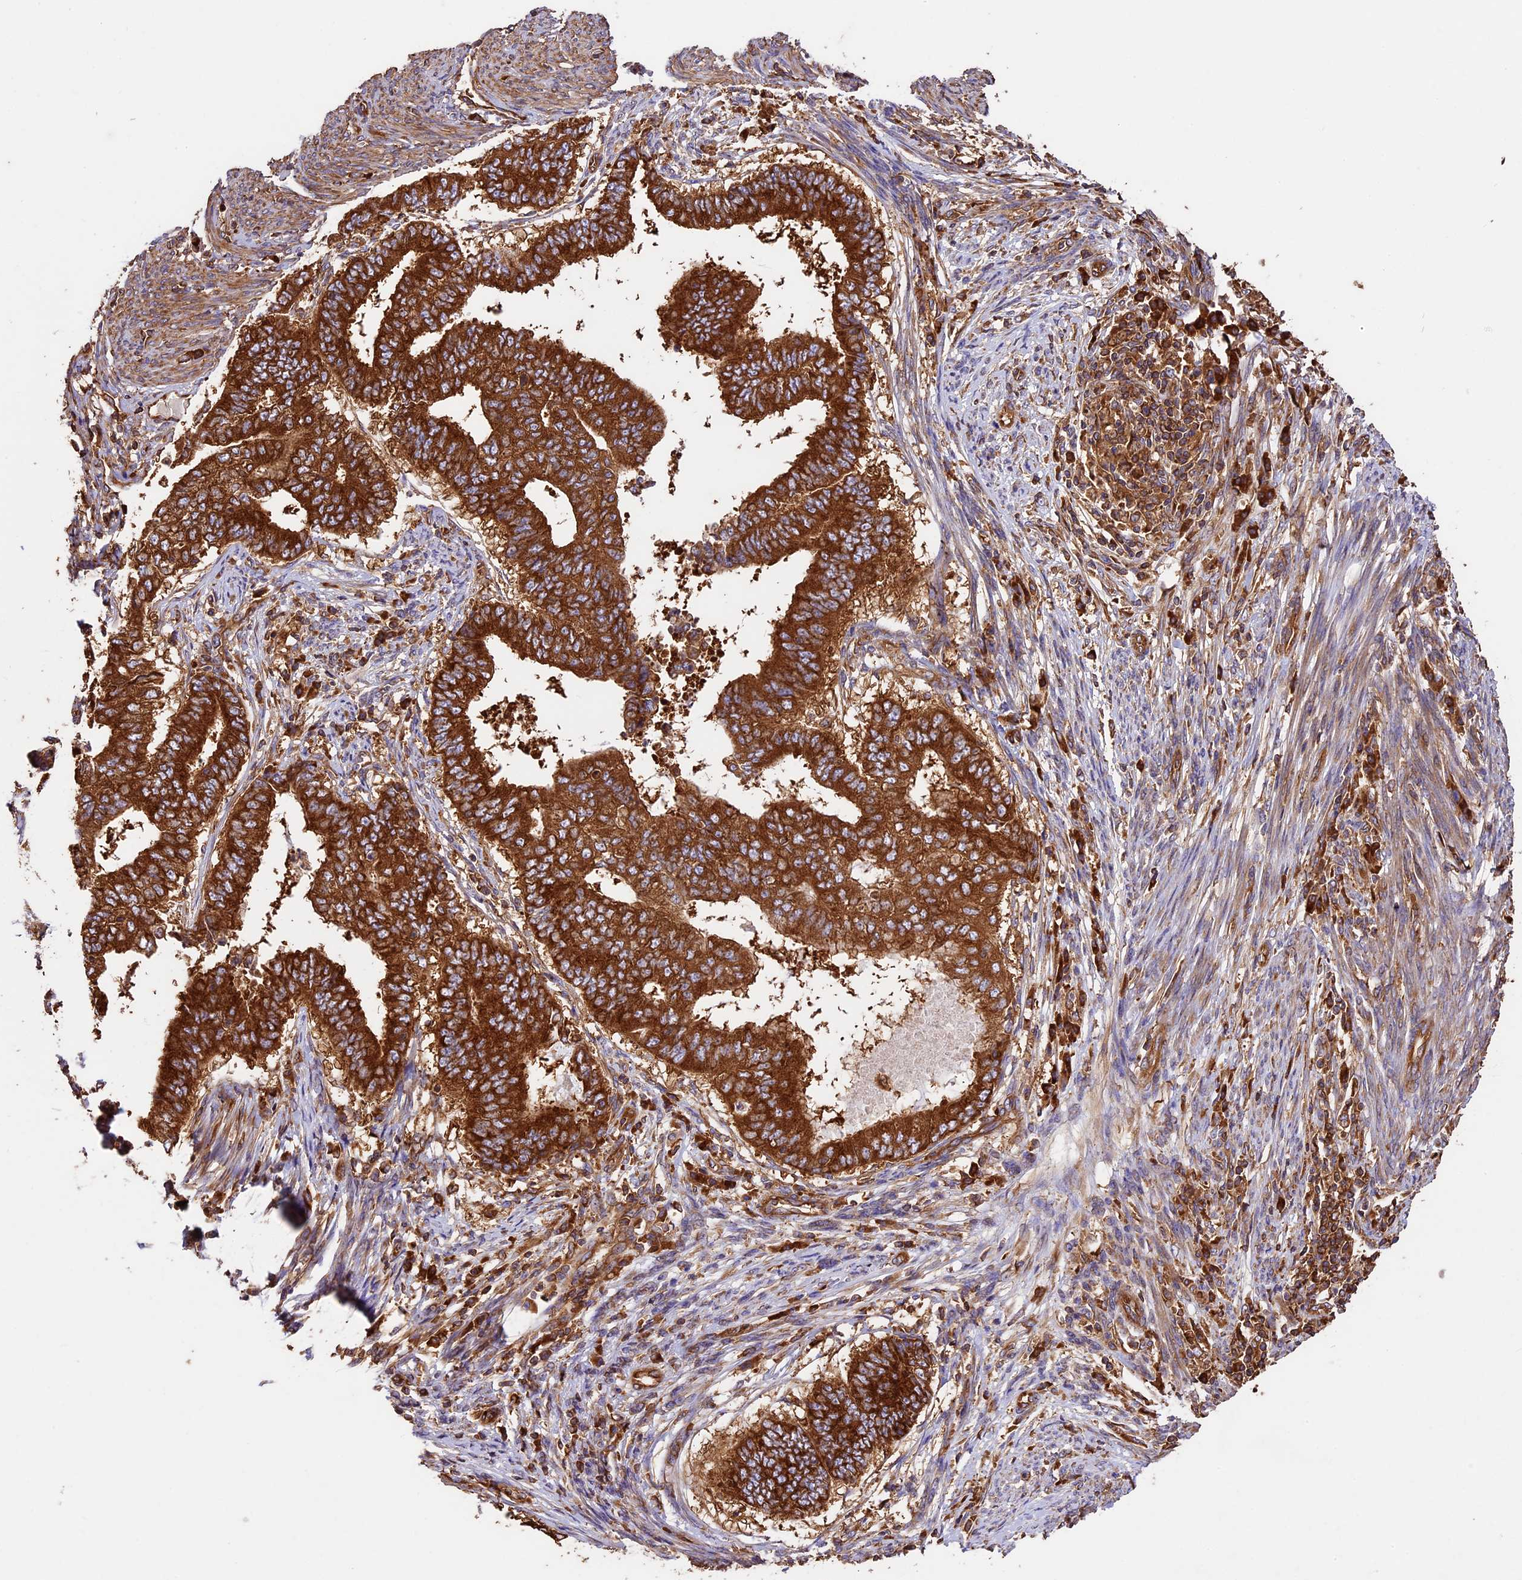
{"staining": {"intensity": "strong", "quantity": ">75%", "location": "cytoplasmic/membranous"}, "tissue": "endometrial cancer", "cell_type": "Tumor cells", "image_type": "cancer", "snomed": [{"axis": "morphology", "description": "Polyp, NOS"}, {"axis": "morphology", "description": "Adenocarcinoma, NOS"}, {"axis": "morphology", "description": "Adenoma, NOS"}, {"axis": "topography", "description": "Endometrium"}], "caption": "Immunohistochemical staining of human polyp (endometrial) demonstrates strong cytoplasmic/membranous protein expression in about >75% of tumor cells. (DAB (3,3'-diaminobenzidine) = brown stain, brightfield microscopy at high magnification).", "gene": "KARS1", "patient": {"sex": "female", "age": 79}}